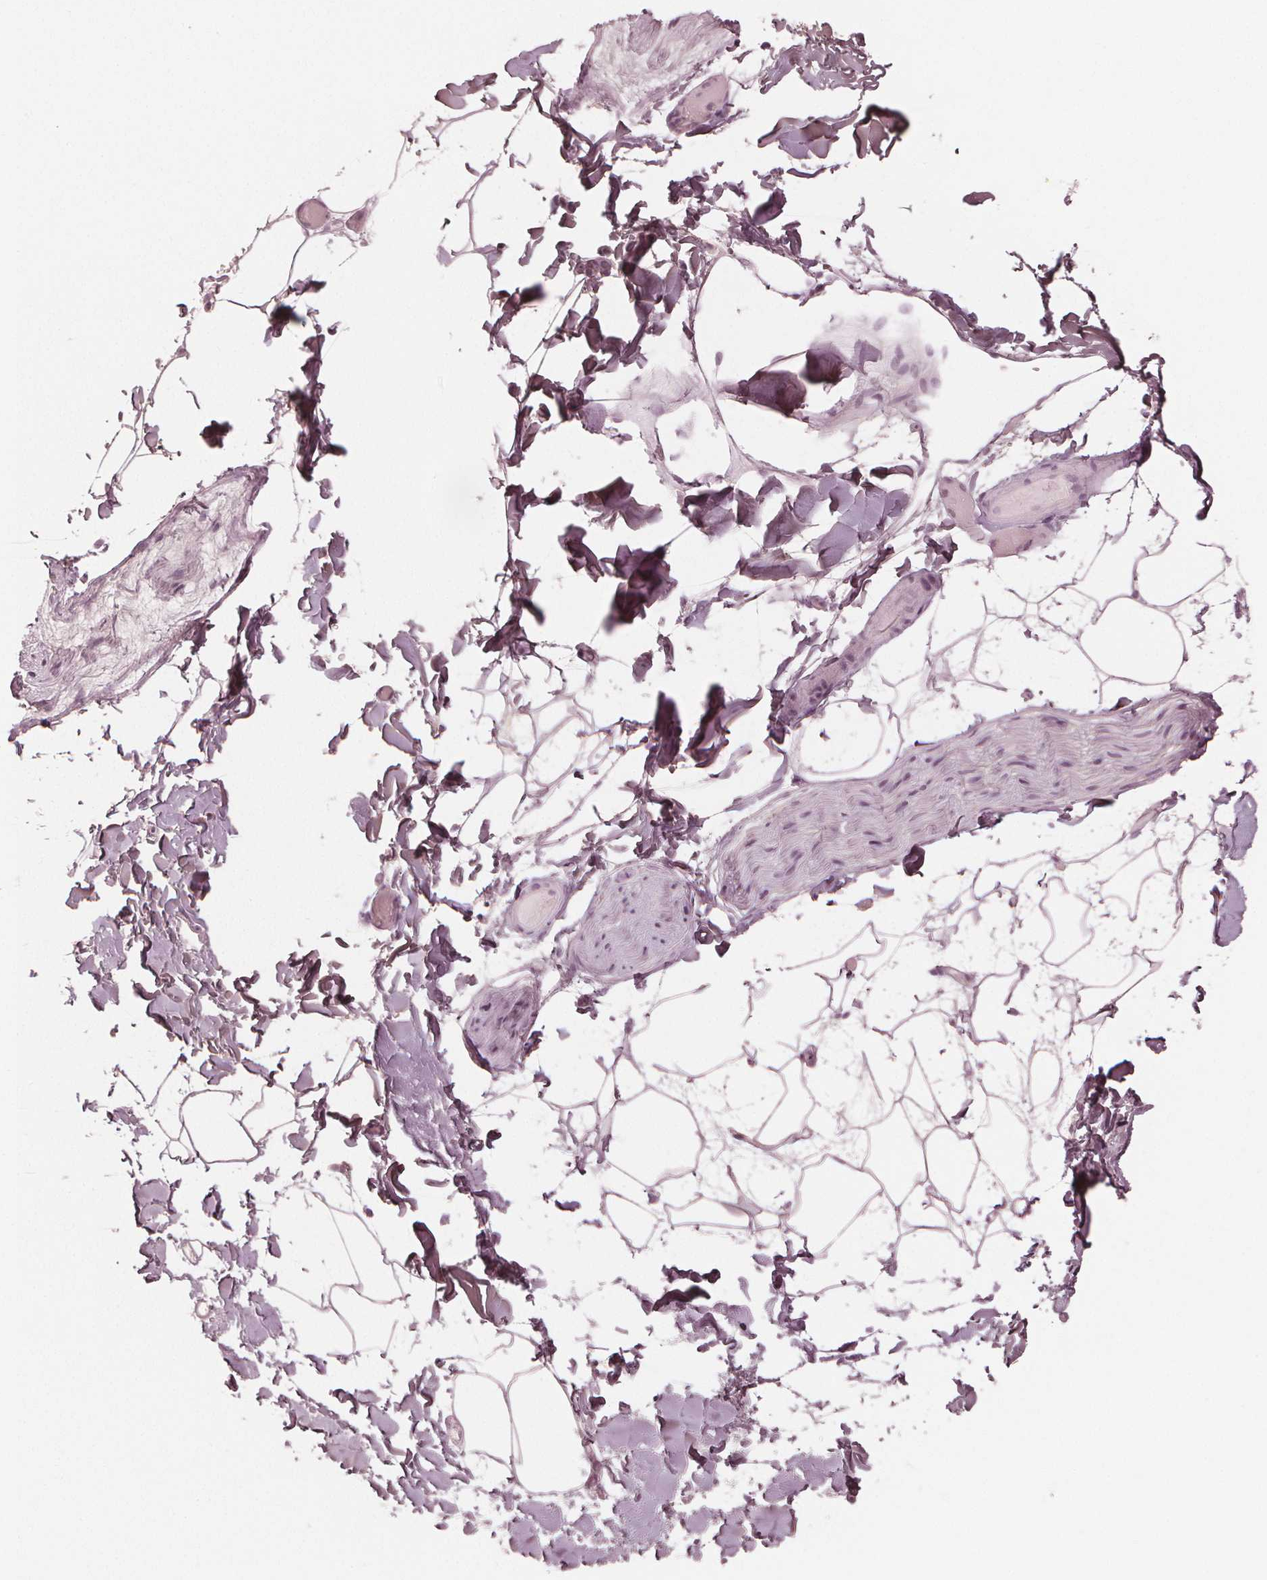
{"staining": {"intensity": "weak", "quantity": "25%-75%", "location": "cytoplasmic/membranous"}, "tissue": "adipose tissue", "cell_type": "Adipocytes", "image_type": "normal", "snomed": [{"axis": "morphology", "description": "Normal tissue, NOS"}, {"axis": "topography", "description": "Gallbladder"}, {"axis": "topography", "description": "Peripheral nerve tissue"}], "caption": "This photomicrograph demonstrates normal adipose tissue stained with immunohistochemistry (IHC) to label a protein in brown. The cytoplasmic/membranous of adipocytes show weak positivity for the protein. Nuclei are counter-stained blue.", "gene": "PAEP", "patient": {"sex": "female", "age": 45}}